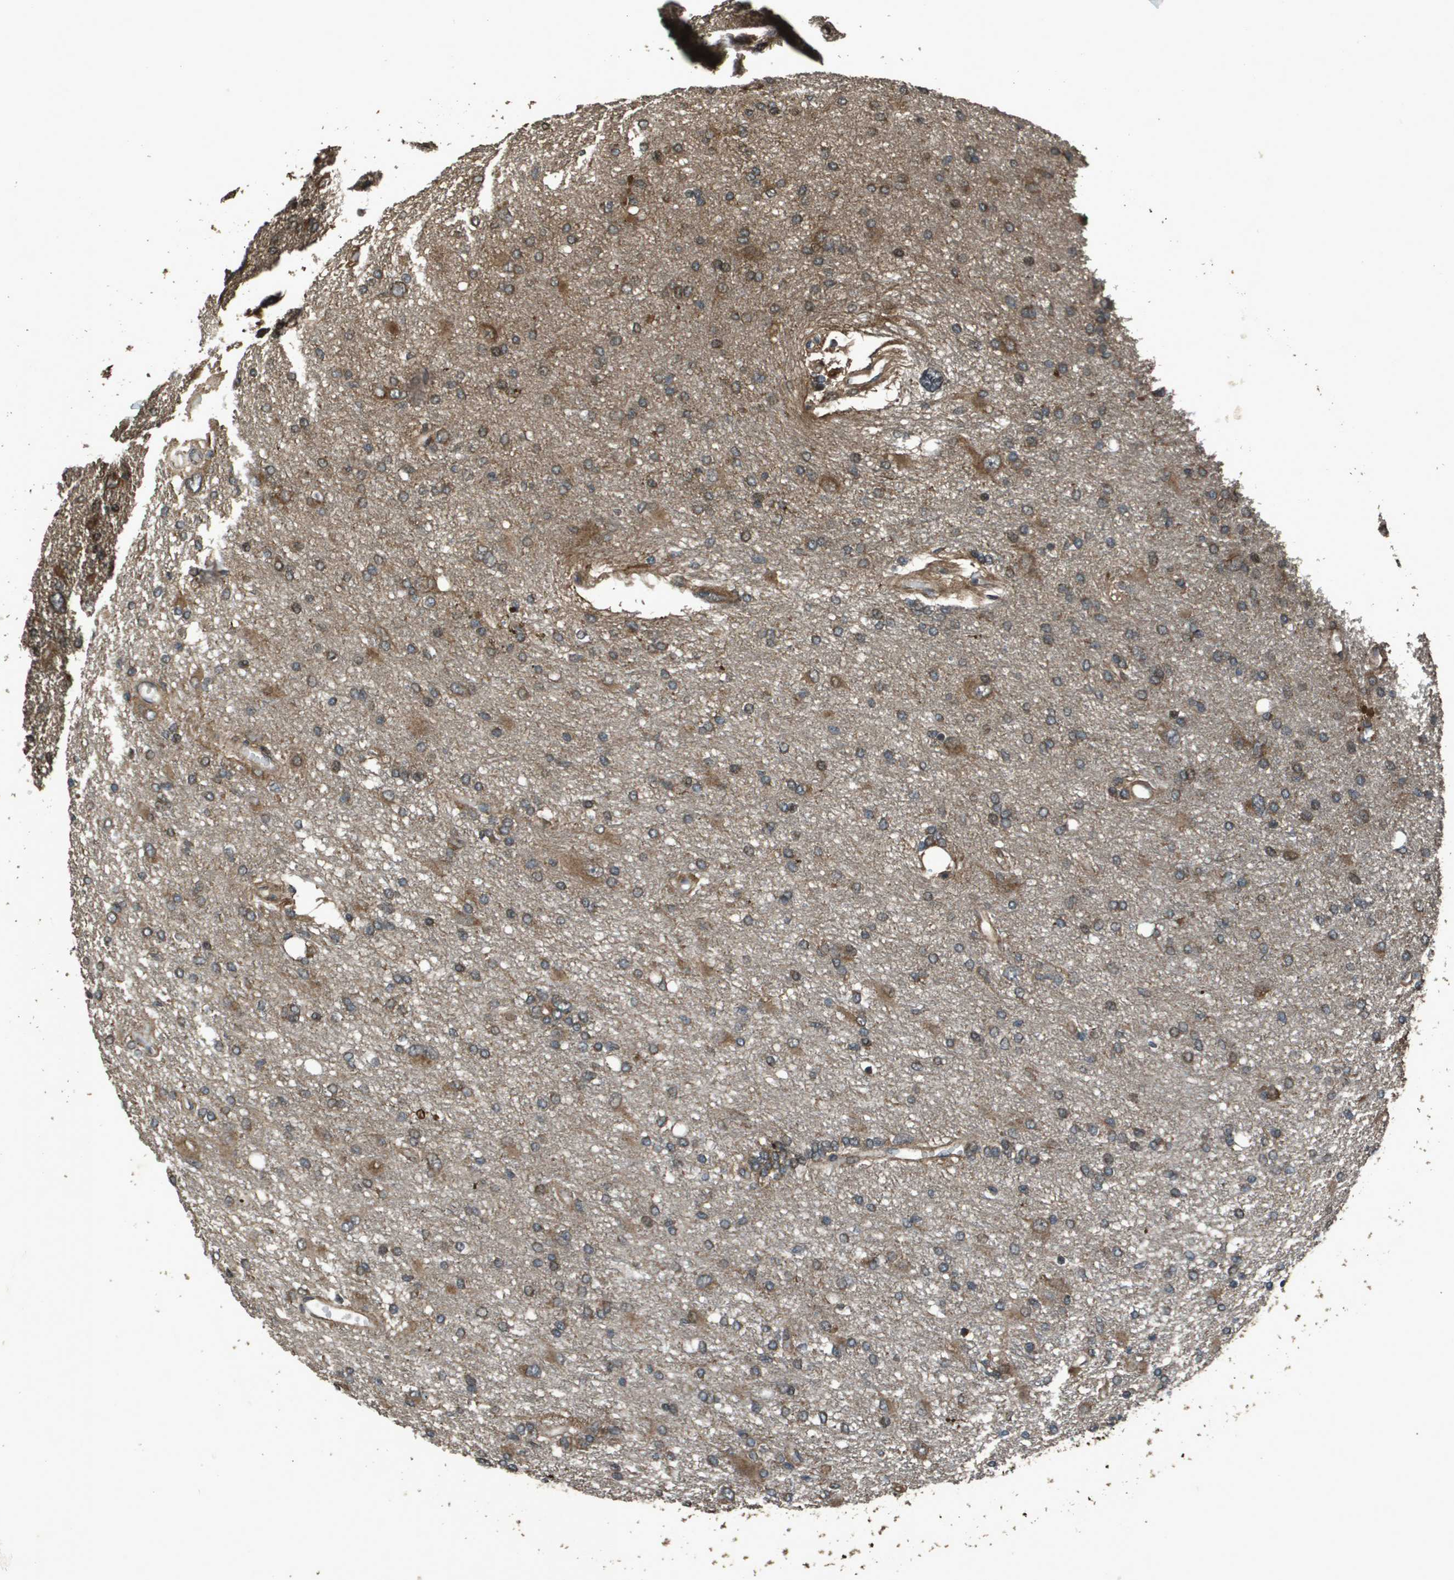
{"staining": {"intensity": "moderate", "quantity": ">75%", "location": "cytoplasmic/membranous"}, "tissue": "glioma", "cell_type": "Tumor cells", "image_type": "cancer", "snomed": [{"axis": "morphology", "description": "Glioma, malignant, High grade"}, {"axis": "topography", "description": "Brain"}], "caption": "Glioma stained with immunohistochemistry shows moderate cytoplasmic/membranous staining in approximately >75% of tumor cells. The staining was performed using DAB (3,3'-diaminobenzidine), with brown indicating positive protein expression. Nuclei are stained blue with hematoxylin.", "gene": "FIG4", "patient": {"sex": "female", "age": 59}}